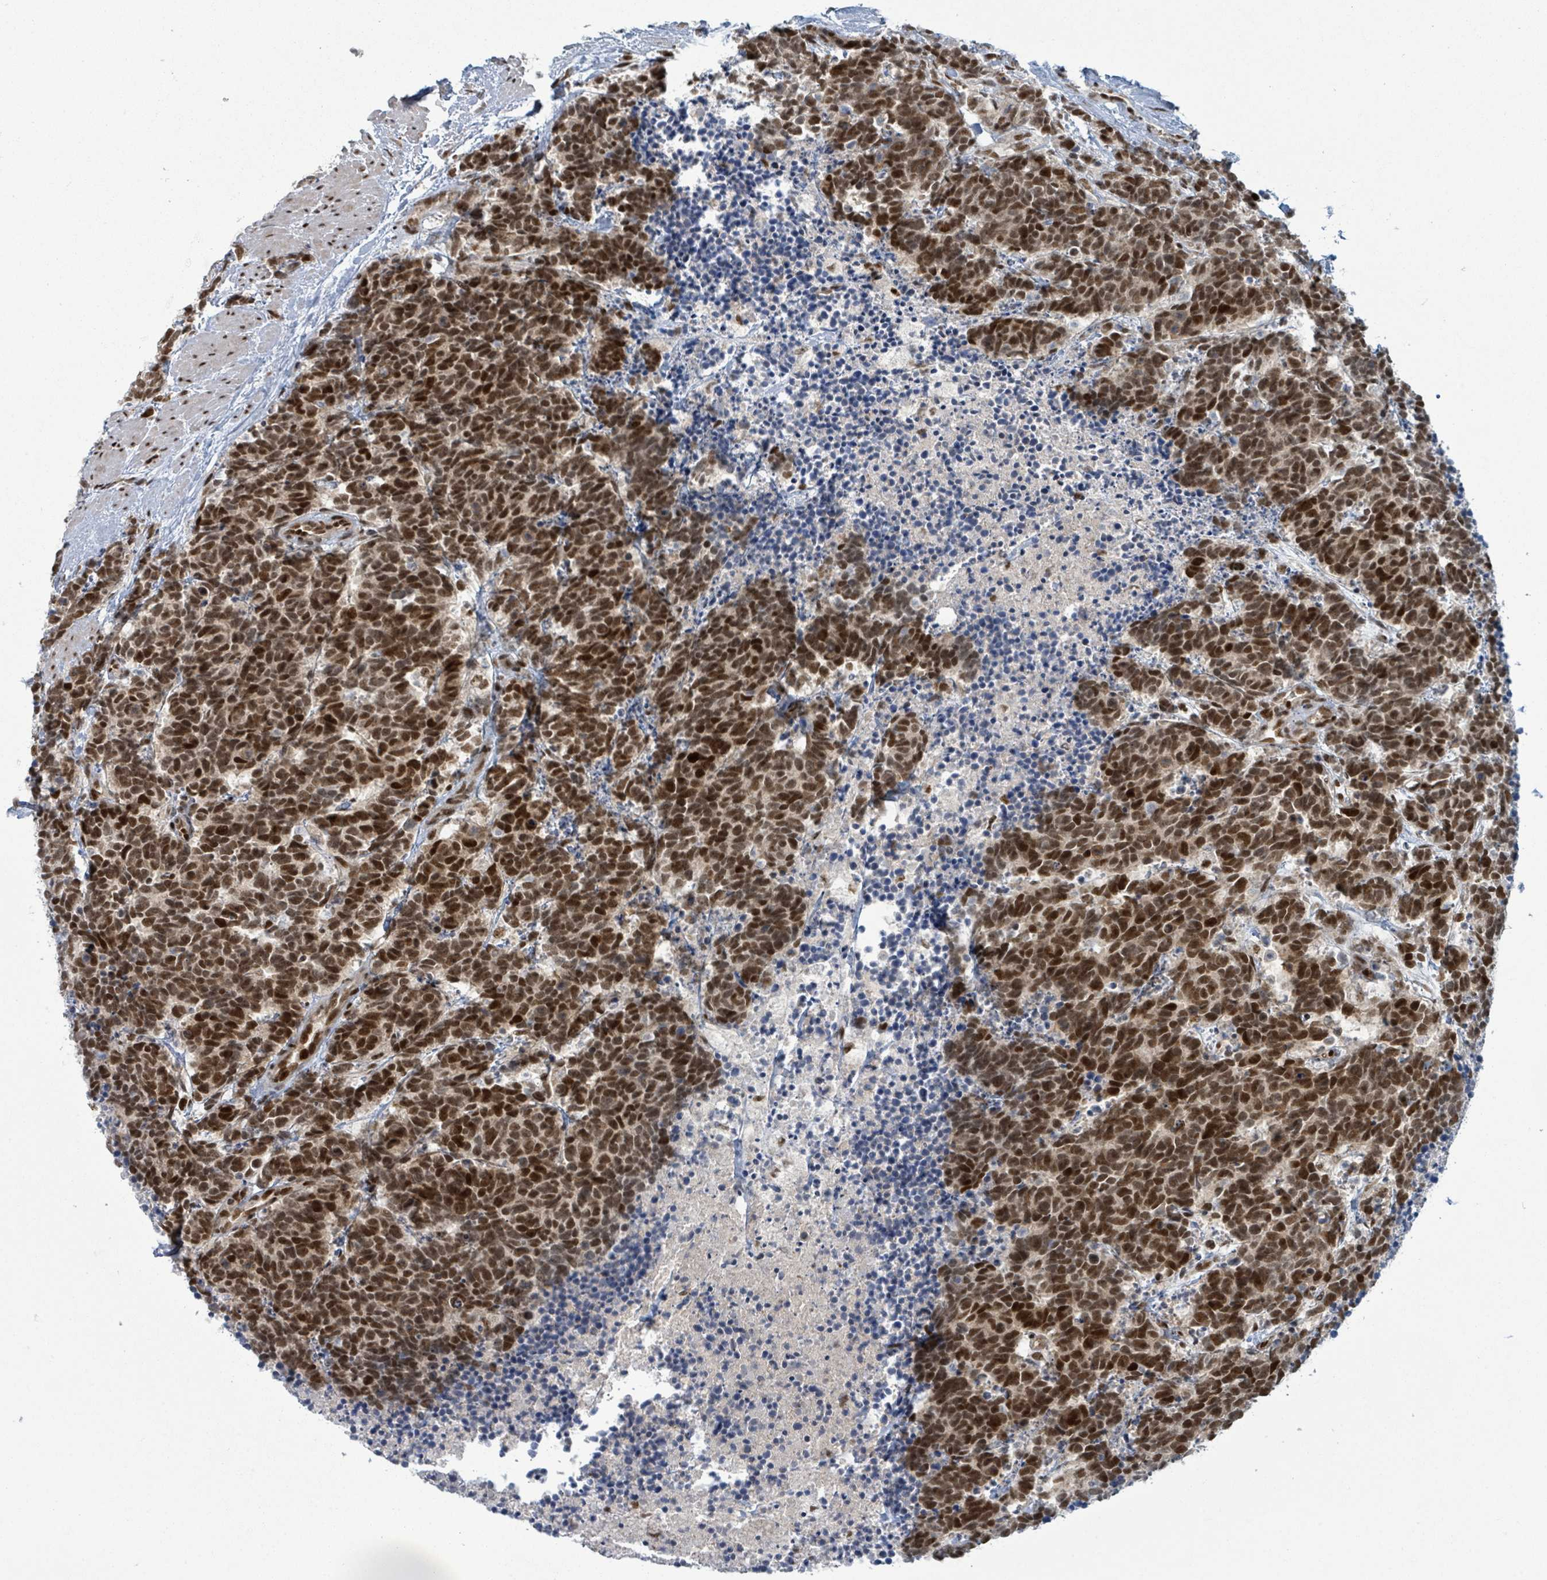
{"staining": {"intensity": "strong", "quantity": ">75%", "location": "nuclear"}, "tissue": "carcinoid", "cell_type": "Tumor cells", "image_type": "cancer", "snomed": [{"axis": "morphology", "description": "Carcinoma, NOS"}, {"axis": "morphology", "description": "Carcinoid, malignant, NOS"}, {"axis": "topography", "description": "Prostate"}], "caption": "The photomicrograph exhibits a brown stain indicating the presence of a protein in the nuclear of tumor cells in carcinoid.", "gene": "KLF3", "patient": {"sex": "male", "age": 57}}